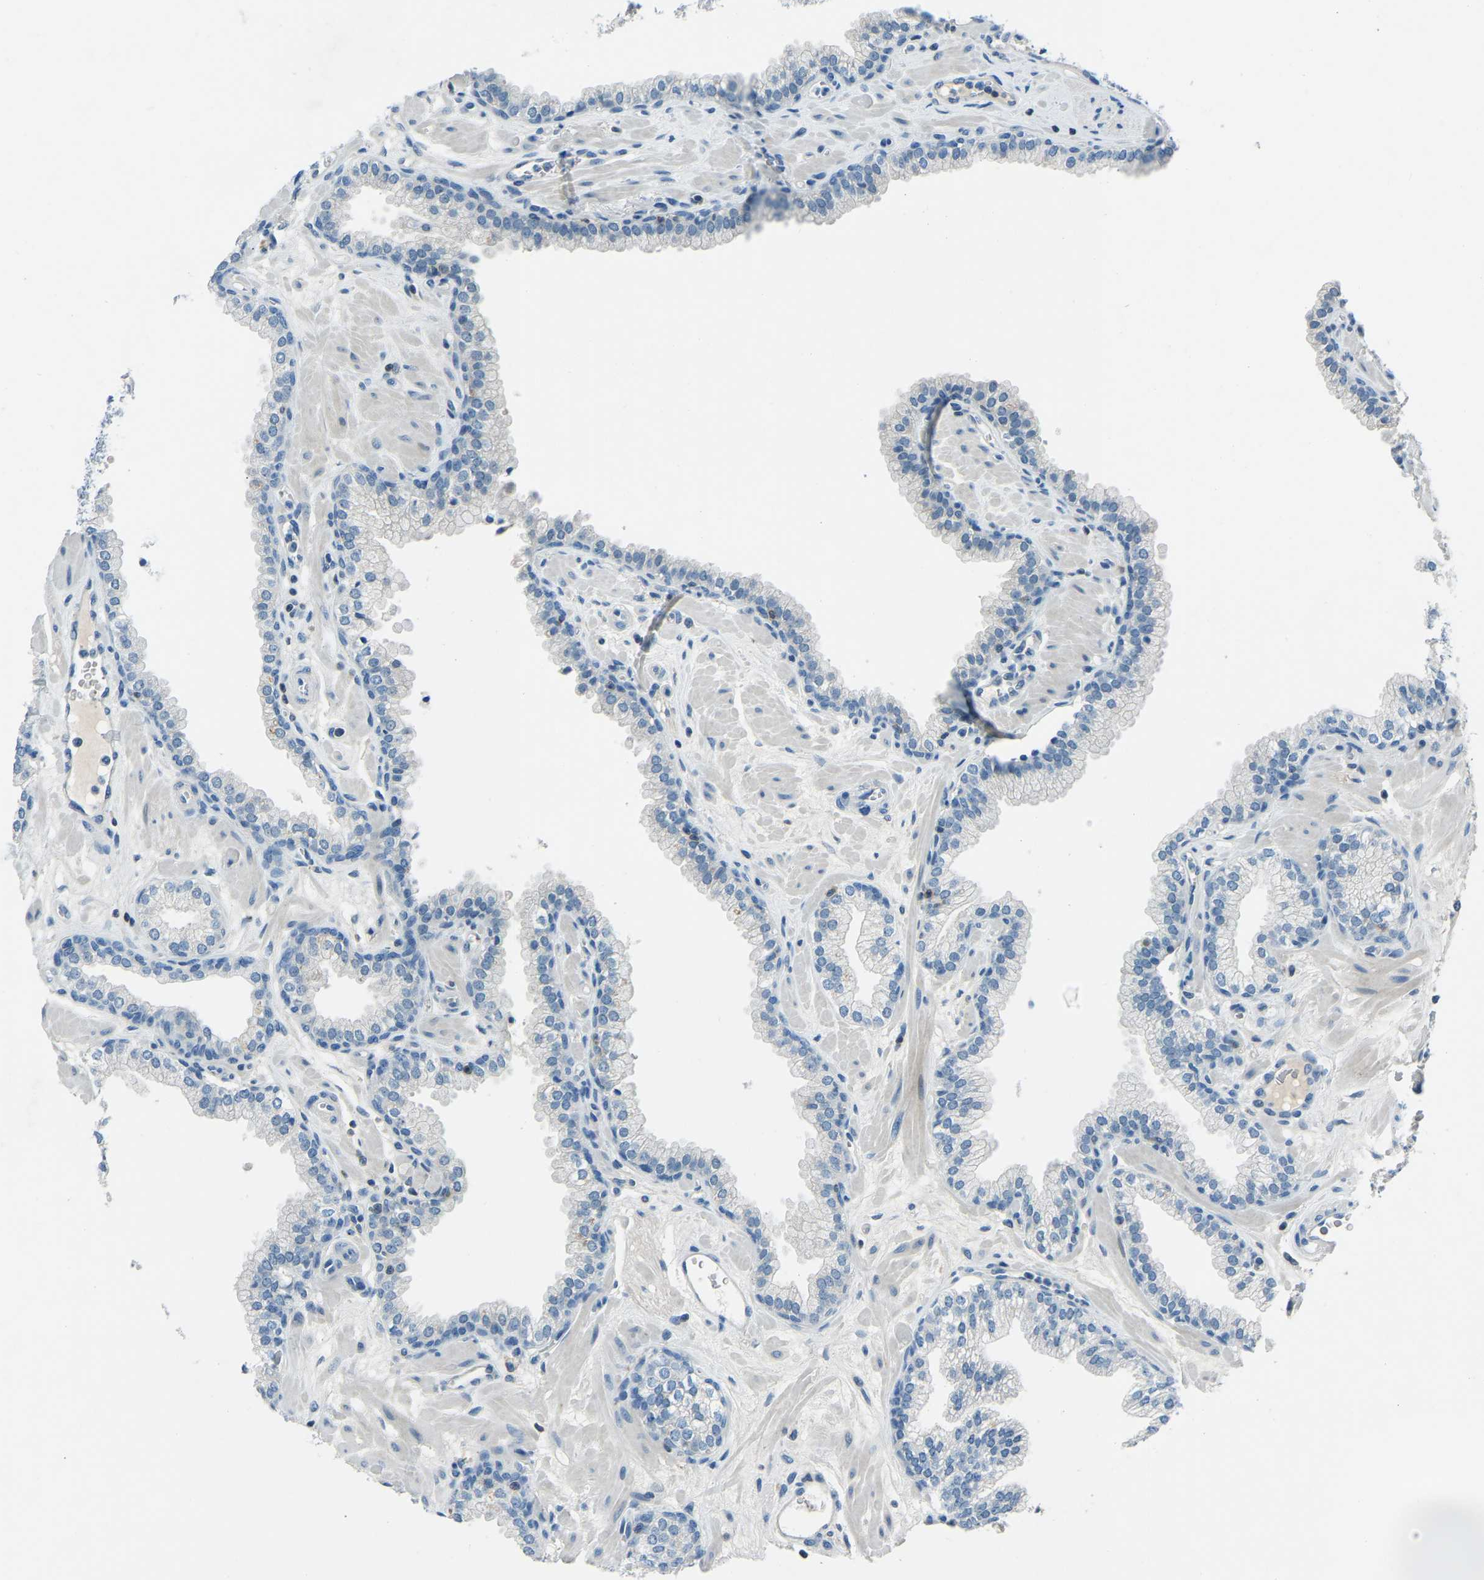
{"staining": {"intensity": "negative", "quantity": "none", "location": "none"}, "tissue": "prostate", "cell_type": "Glandular cells", "image_type": "normal", "snomed": [{"axis": "morphology", "description": "Normal tissue, NOS"}, {"axis": "morphology", "description": "Urothelial carcinoma, Low grade"}, {"axis": "topography", "description": "Urinary bladder"}, {"axis": "topography", "description": "Prostate"}], "caption": "Prostate was stained to show a protein in brown. There is no significant expression in glandular cells. (DAB IHC with hematoxylin counter stain).", "gene": "XIRP1", "patient": {"sex": "male", "age": 60}}